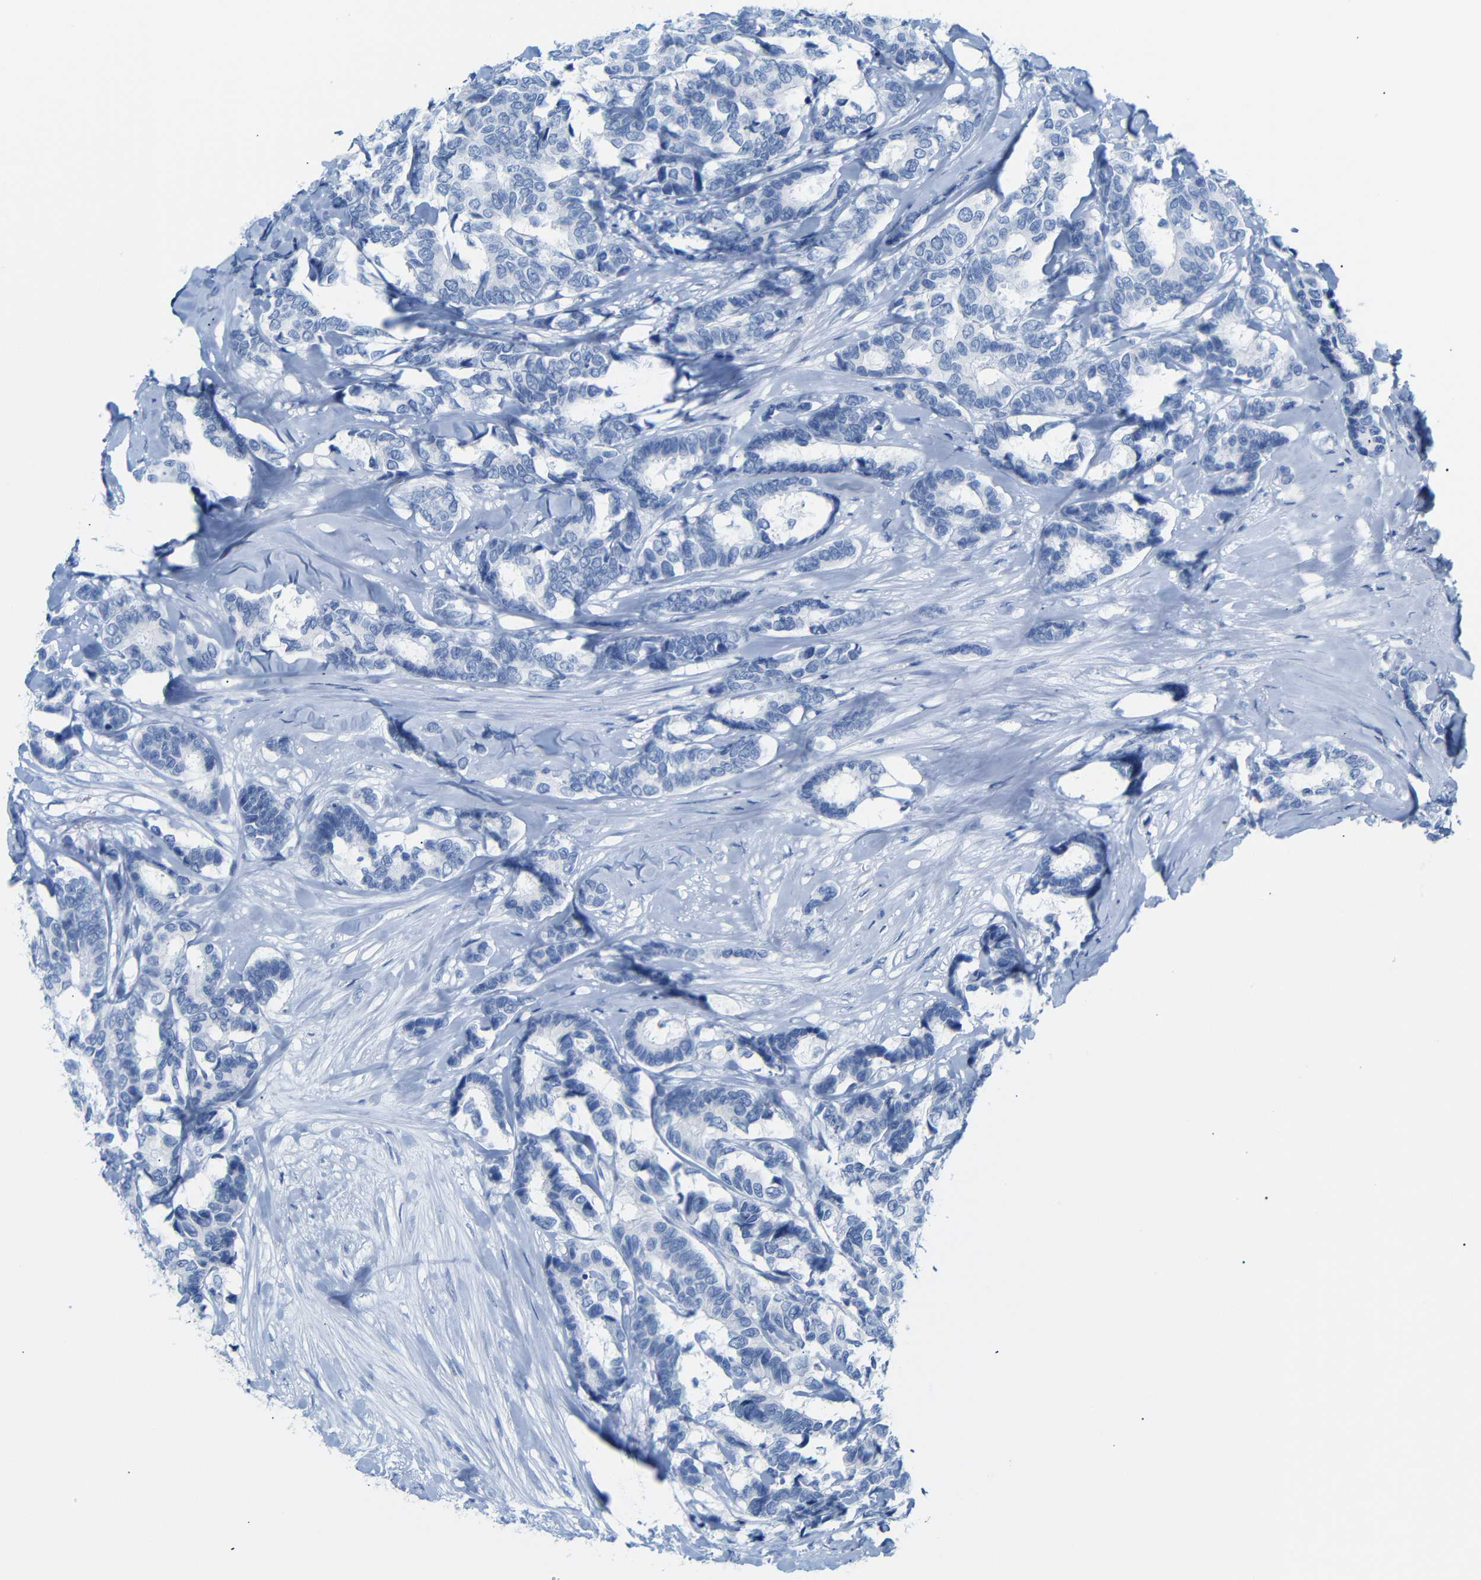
{"staining": {"intensity": "negative", "quantity": "none", "location": "none"}, "tissue": "breast cancer", "cell_type": "Tumor cells", "image_type": "cancer", "snomed": [{"axis": "morphology", "description": "Duct carcinoma"}, {"axis": "topography", "description": "Breast"}], "caption": "A high-resolution micrograph shows IHC staining of breast infiltrating ductal carcinoma, which exhibits no significant expression in tumor cells.", "gene": "ERVMER34-1", "patient": {"sex": "female", "age": 87}}